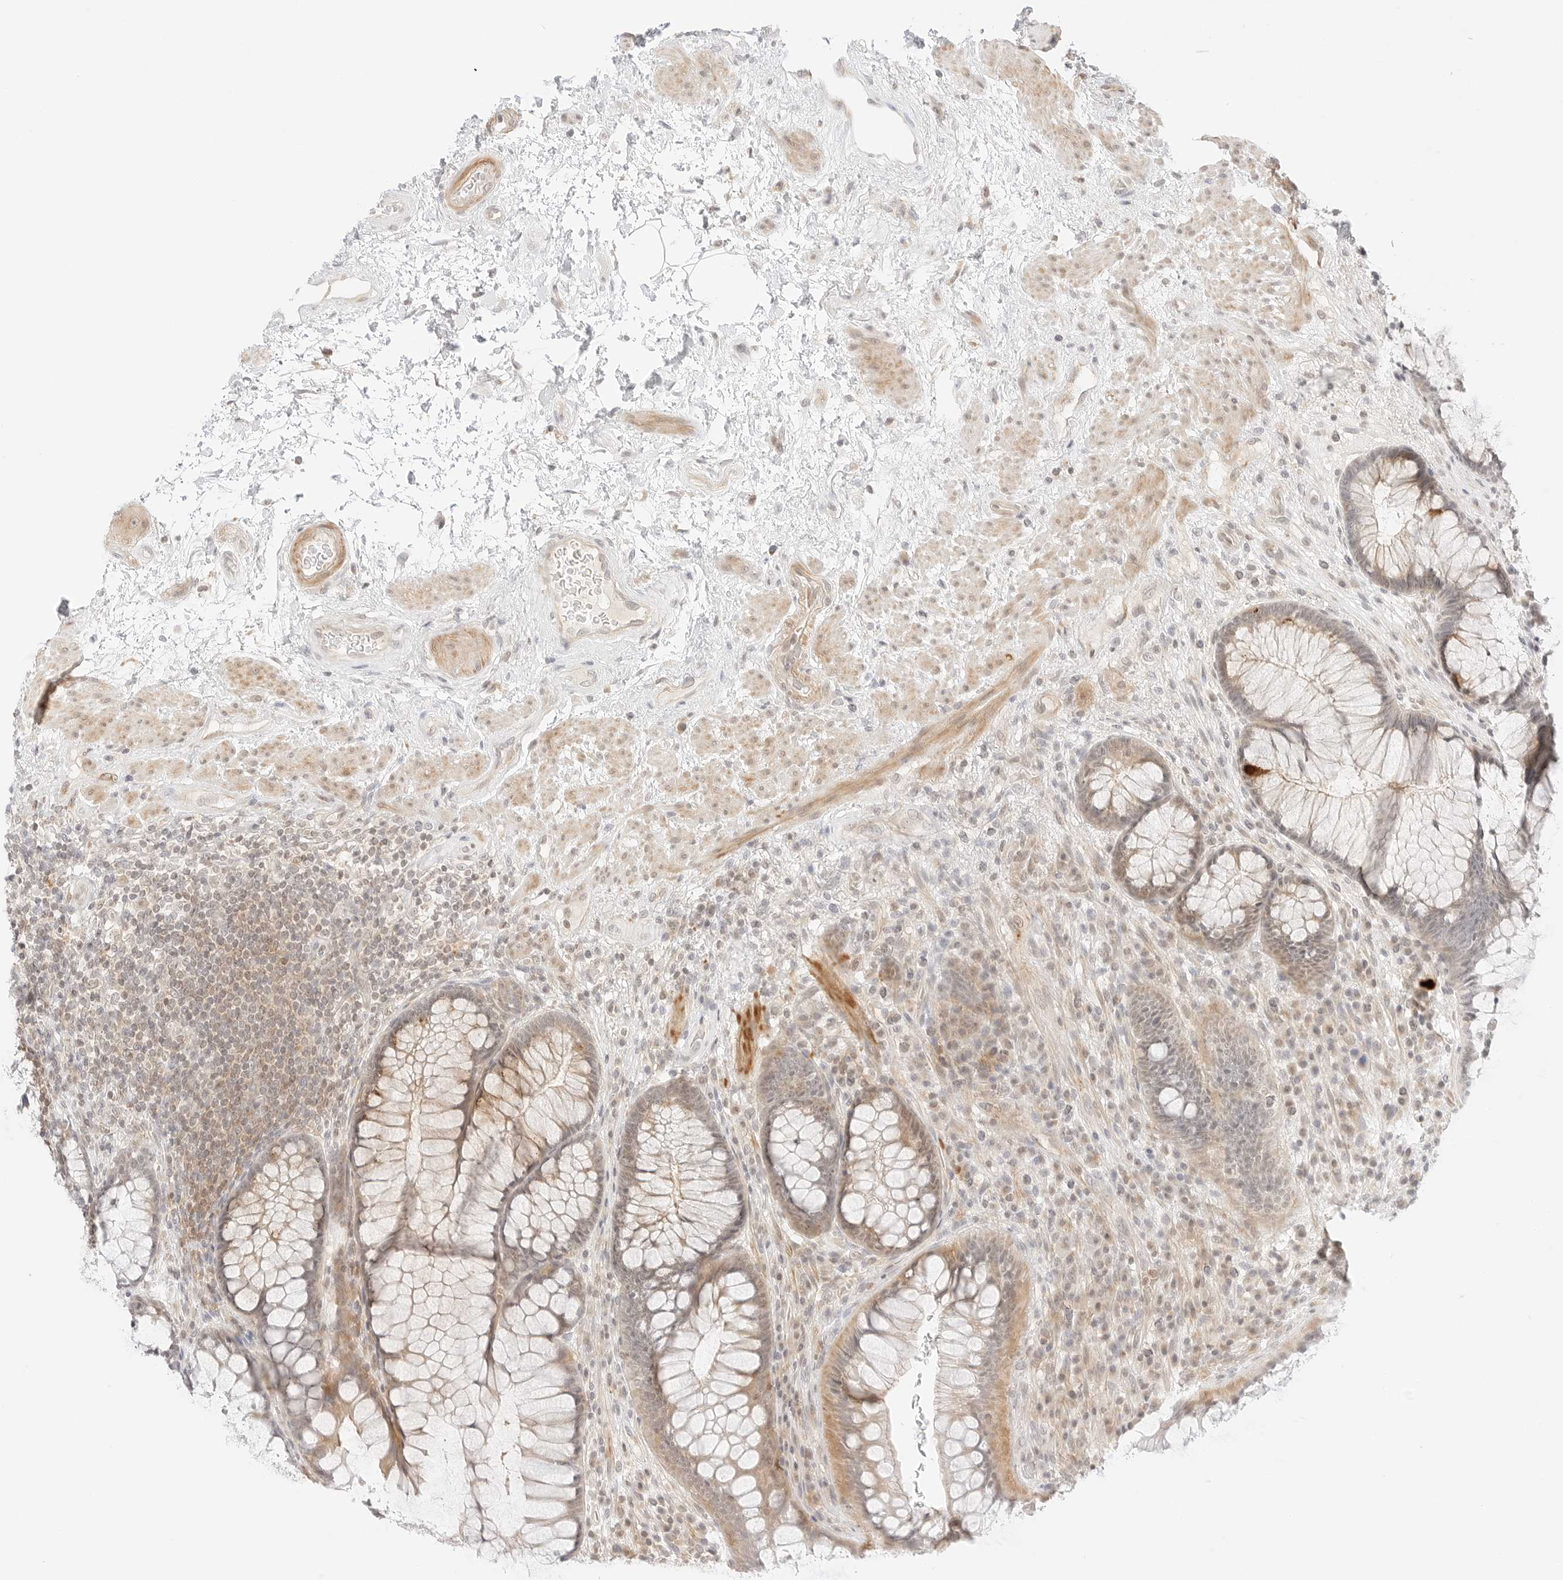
{"staining": {"intensity": "weak", "quantity": ">75%", "location": "cytoplasmic/membranous"}, "tissue": "rectum", "cell_type": "Glandular cells", "image_type": "normal", "snomed": [{"axis": "morphology", "description": "Normal tissue, NOS"}, {"axis": "topography", "description": "Rectum"}], "caption": "Brown immunohistochemical staining in unremarkable human rectum displays weak cytoplasmic/membranous expression in about >75% of glandular cells. Immunohistochemistry stains the protein of interest in brown and the nuclei are stained blue.", "gene": "GNAS", "patient": {"sex": "male", "age": 51}}